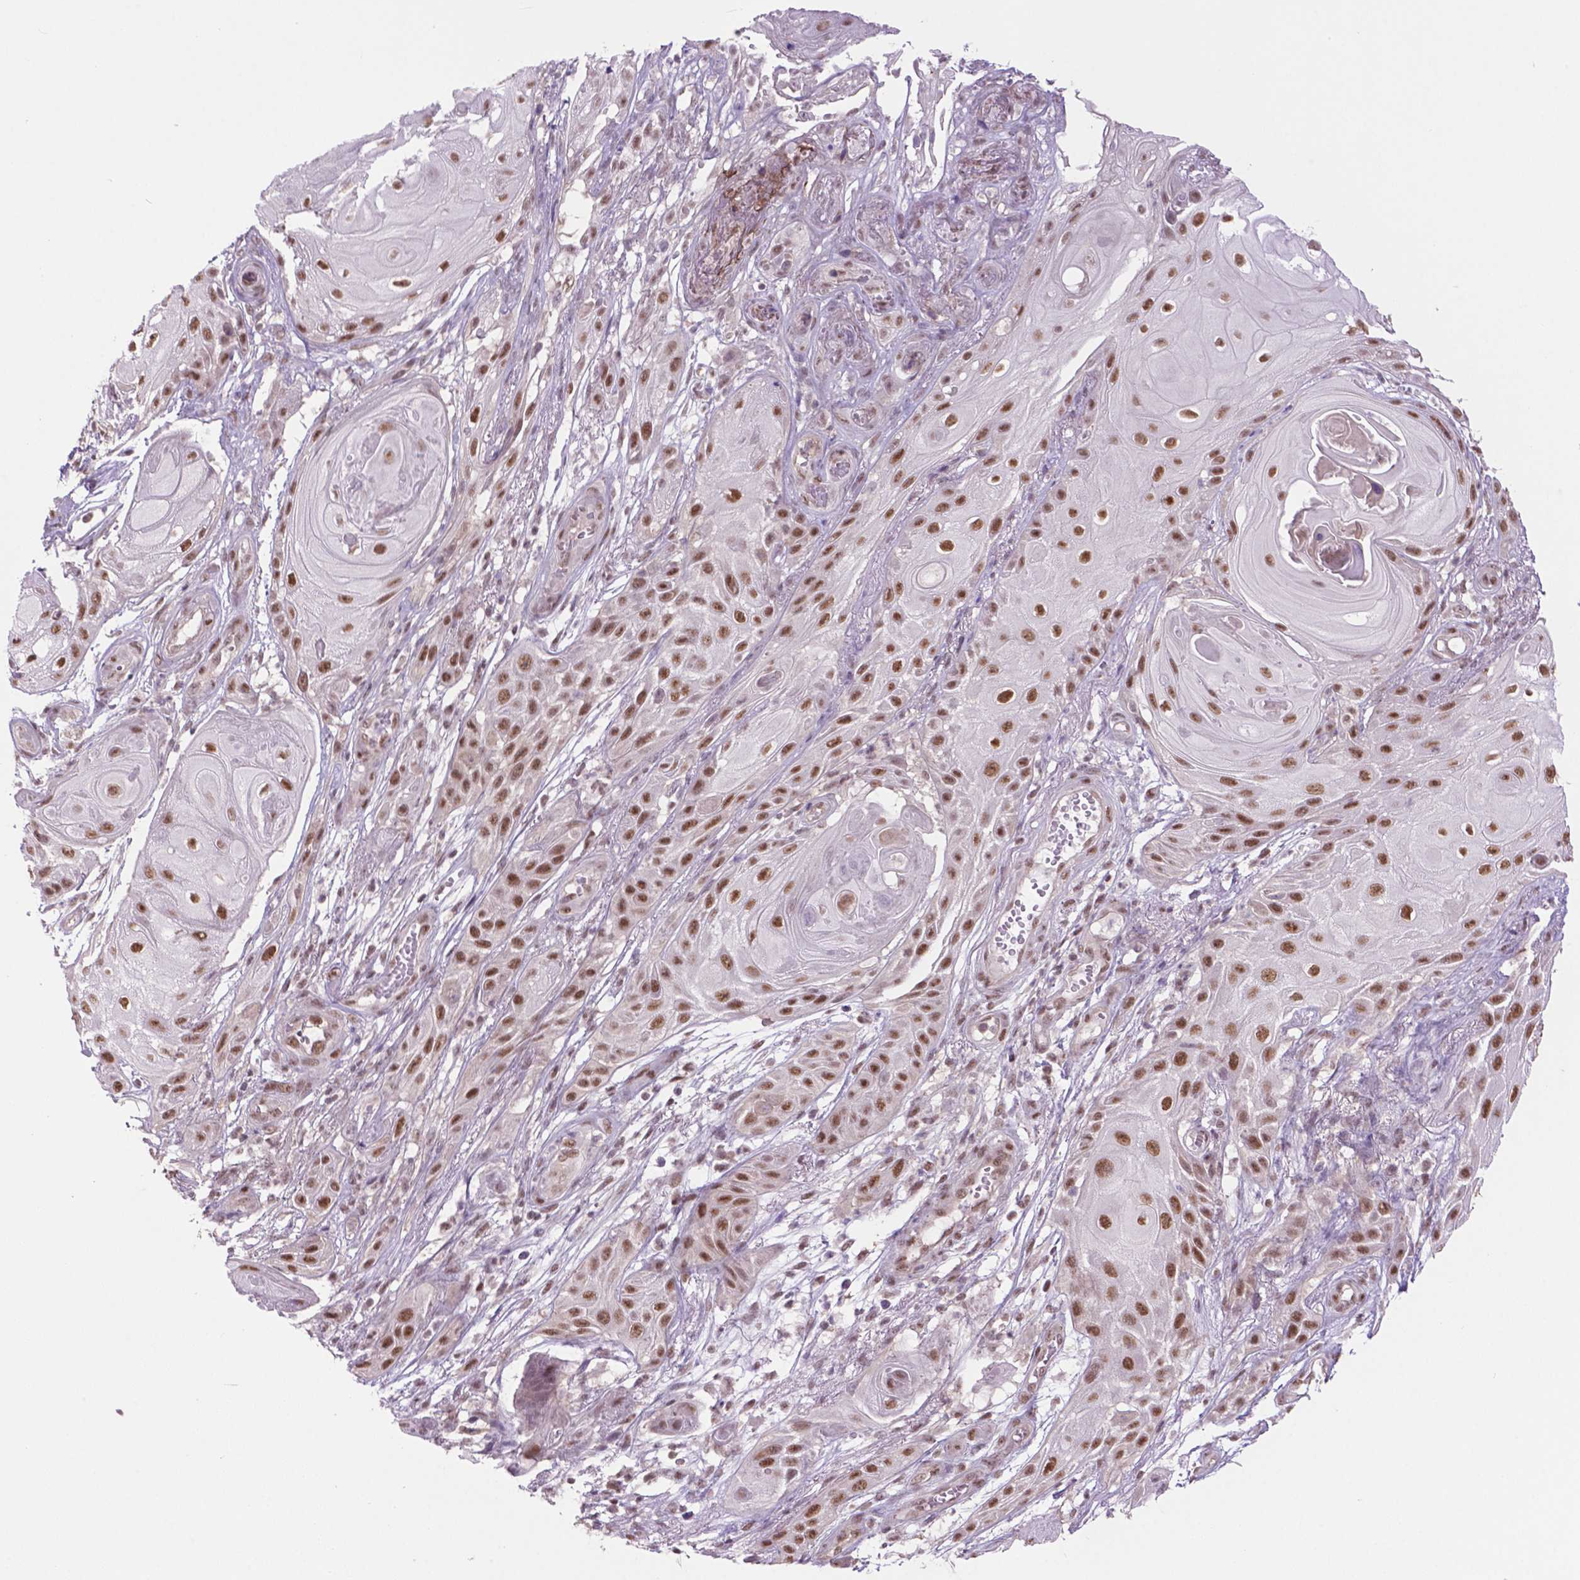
{"staining": {"intensity": "moderate", "quantity": ">75%", "location": "nuclear"}, "tissue": "skin cancer", "cell_type": "Tumor cells", "image_type": "cancer", "snomed": [{"axis": "morphology", "description": "Squamous cell carcinoma, NOS"}, {"axis": "topography", "description": "Skin"}], "caption": "Skin cancer stained with a brown dye shows moderate nuclear positive positivity in approximately >75% of tumor cells.", "gene": "PHAX", "patient": {"sex": "male", "age": 62}}